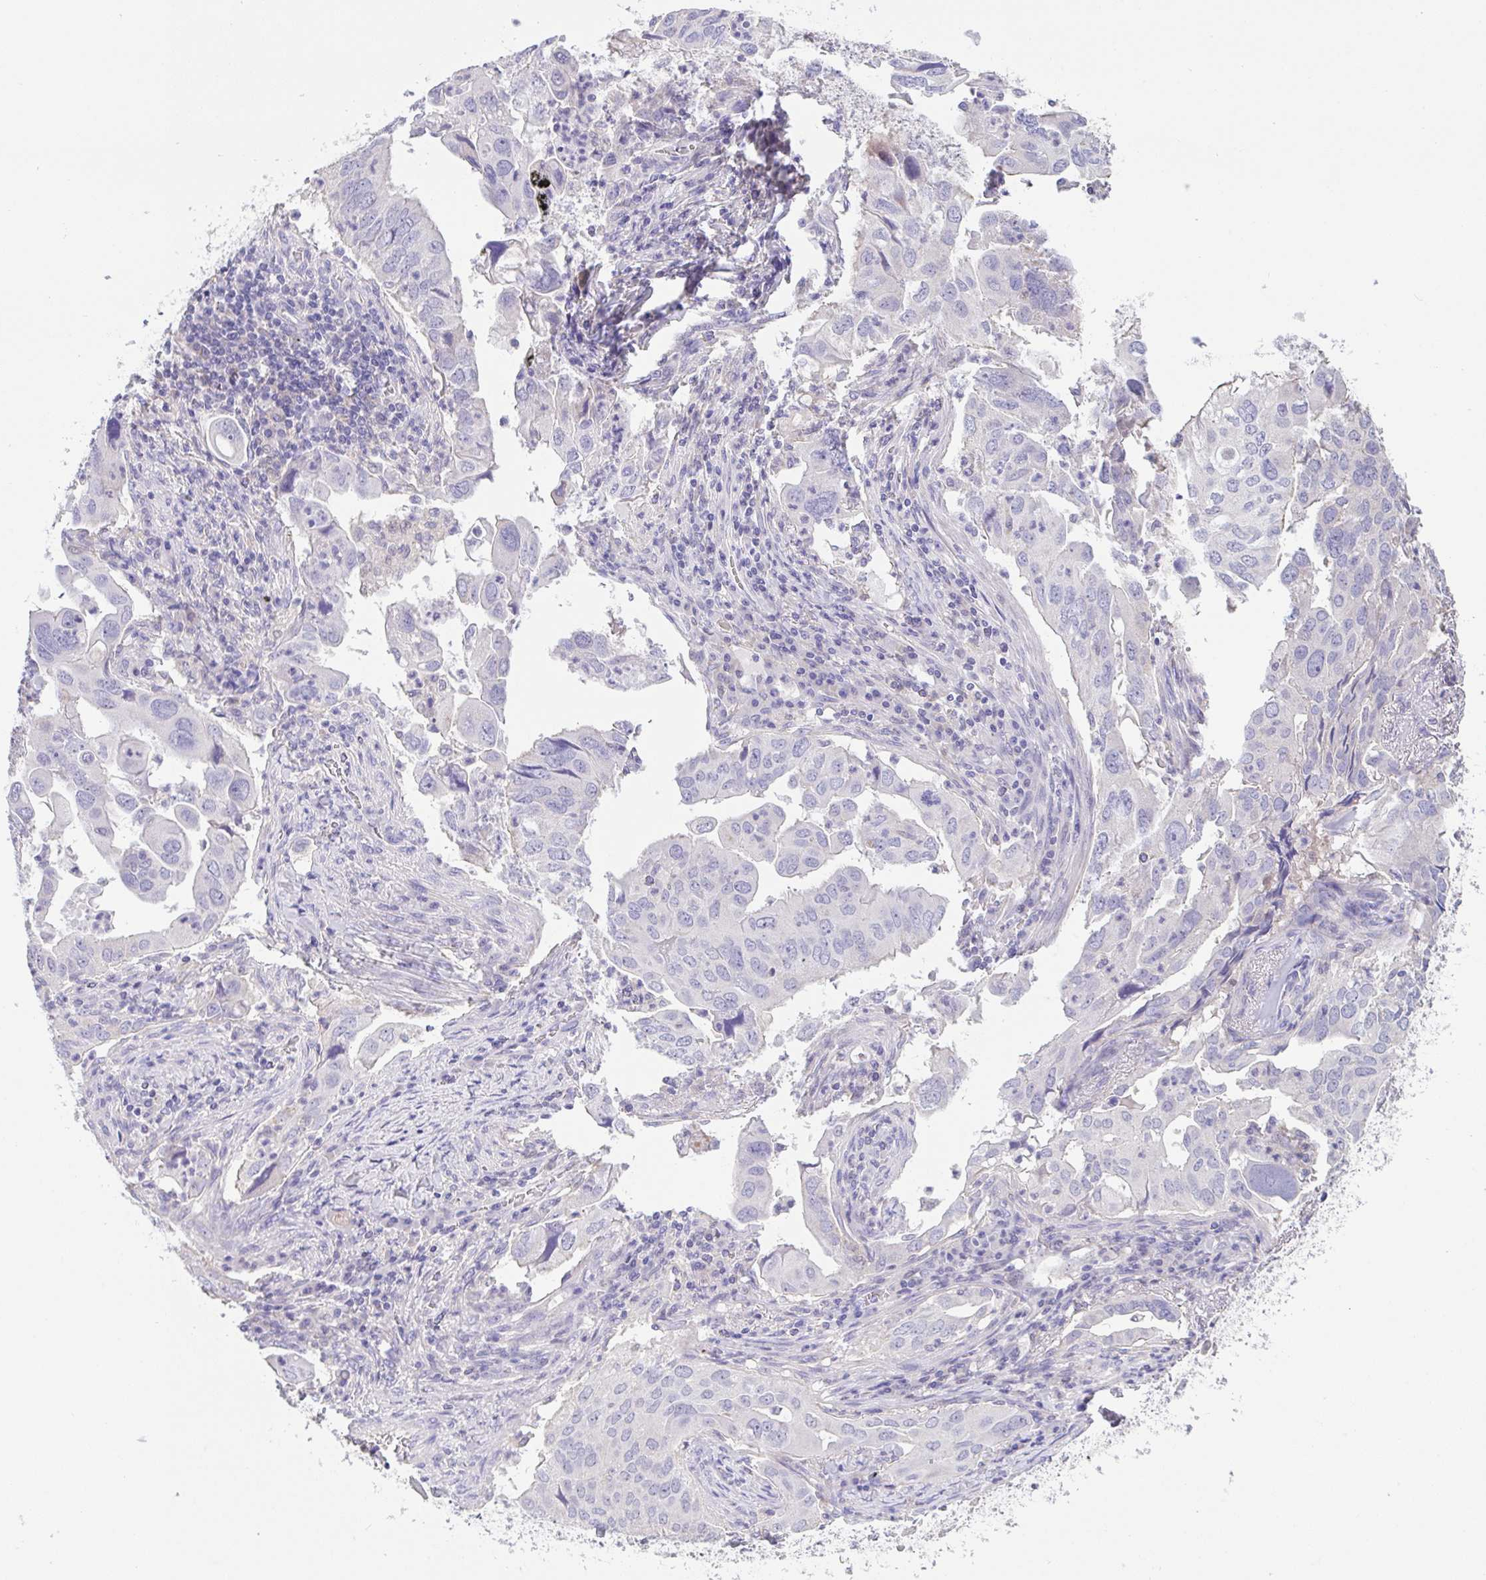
{"staining": {"intensity": "negative", "quantity": "none", "location": "none"}, "tissue": "lung cancer", "cell_type": "Tumor cells", "image_type": "cancer", "snomed": [{"axis": "morphology", "description": "Adenocarcinoma, NOS"}, {"axis": "topography", "description": "Lung"}], "caption": "Immunohistochemistry (IHC) photomicrograph of human lung cancer (adenocarcinoma) stained for a protein (brown), which reveals no positivity in tumor cells. The staining is performed using DAB (3,3'-diaminobenzidine) brown chromogen with nuclei counter-stained in using hematoxylin.", "gene": "CA10", "patient": {"sex": "male", "age": 48}}